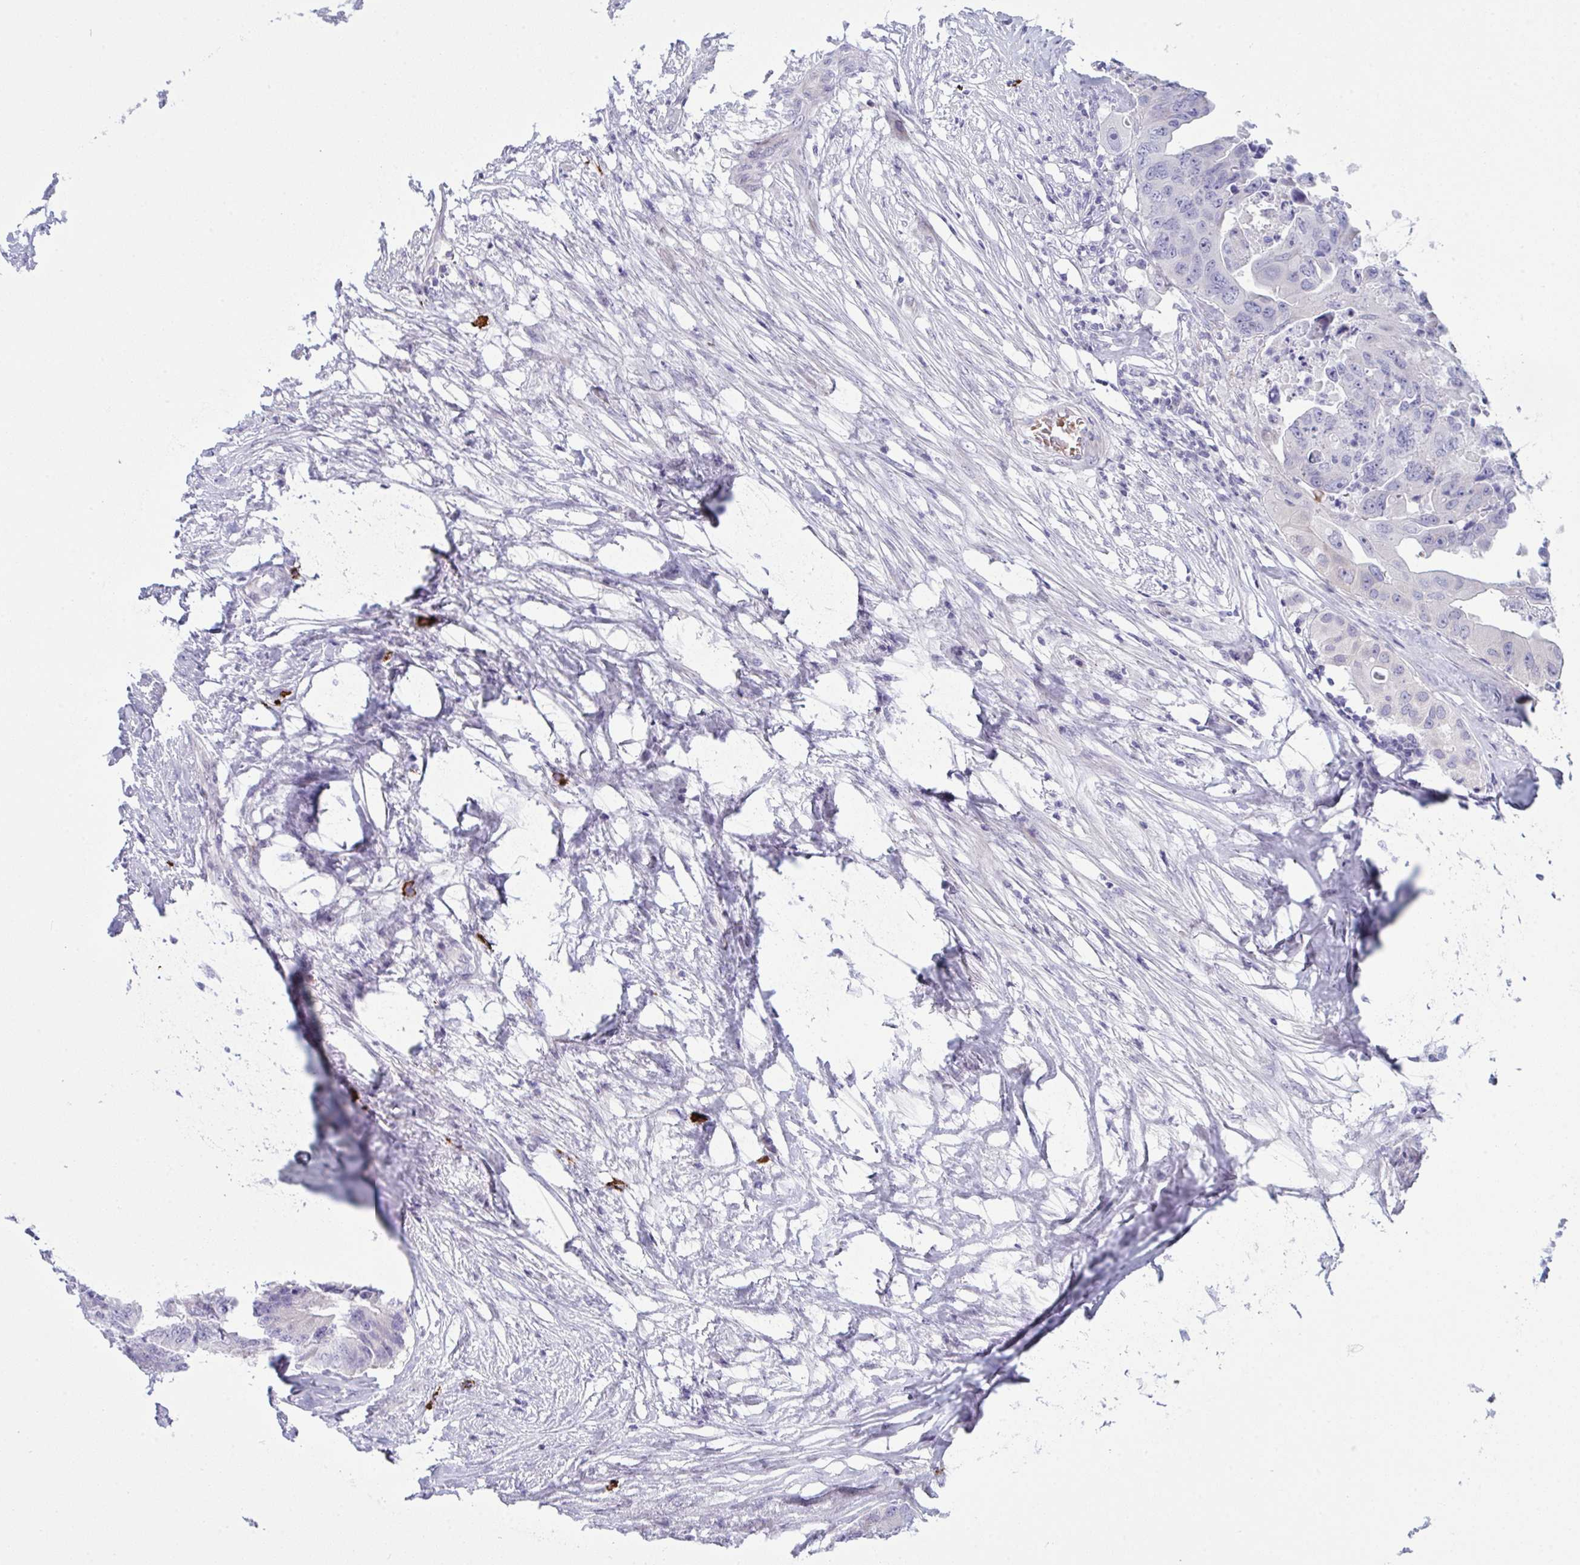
{"staining": {"intensity": "negative", "quantity": "none", "location": "none"}, "tissue": "colorectal cancer", "cell_type": "Tumor cells", "image_type": "cancer", "snomed": [{"axis": "morphology", "description": "Adenocarcinoma, NOS"}, {"axis": "topography", "description": "Colon"}], "caption": "The image shows no staining of tumor cells in colorectal cancer (adenocarcinoma).", "gene": "ZNF684", "patient": {"sex": "male", "age": 71}}